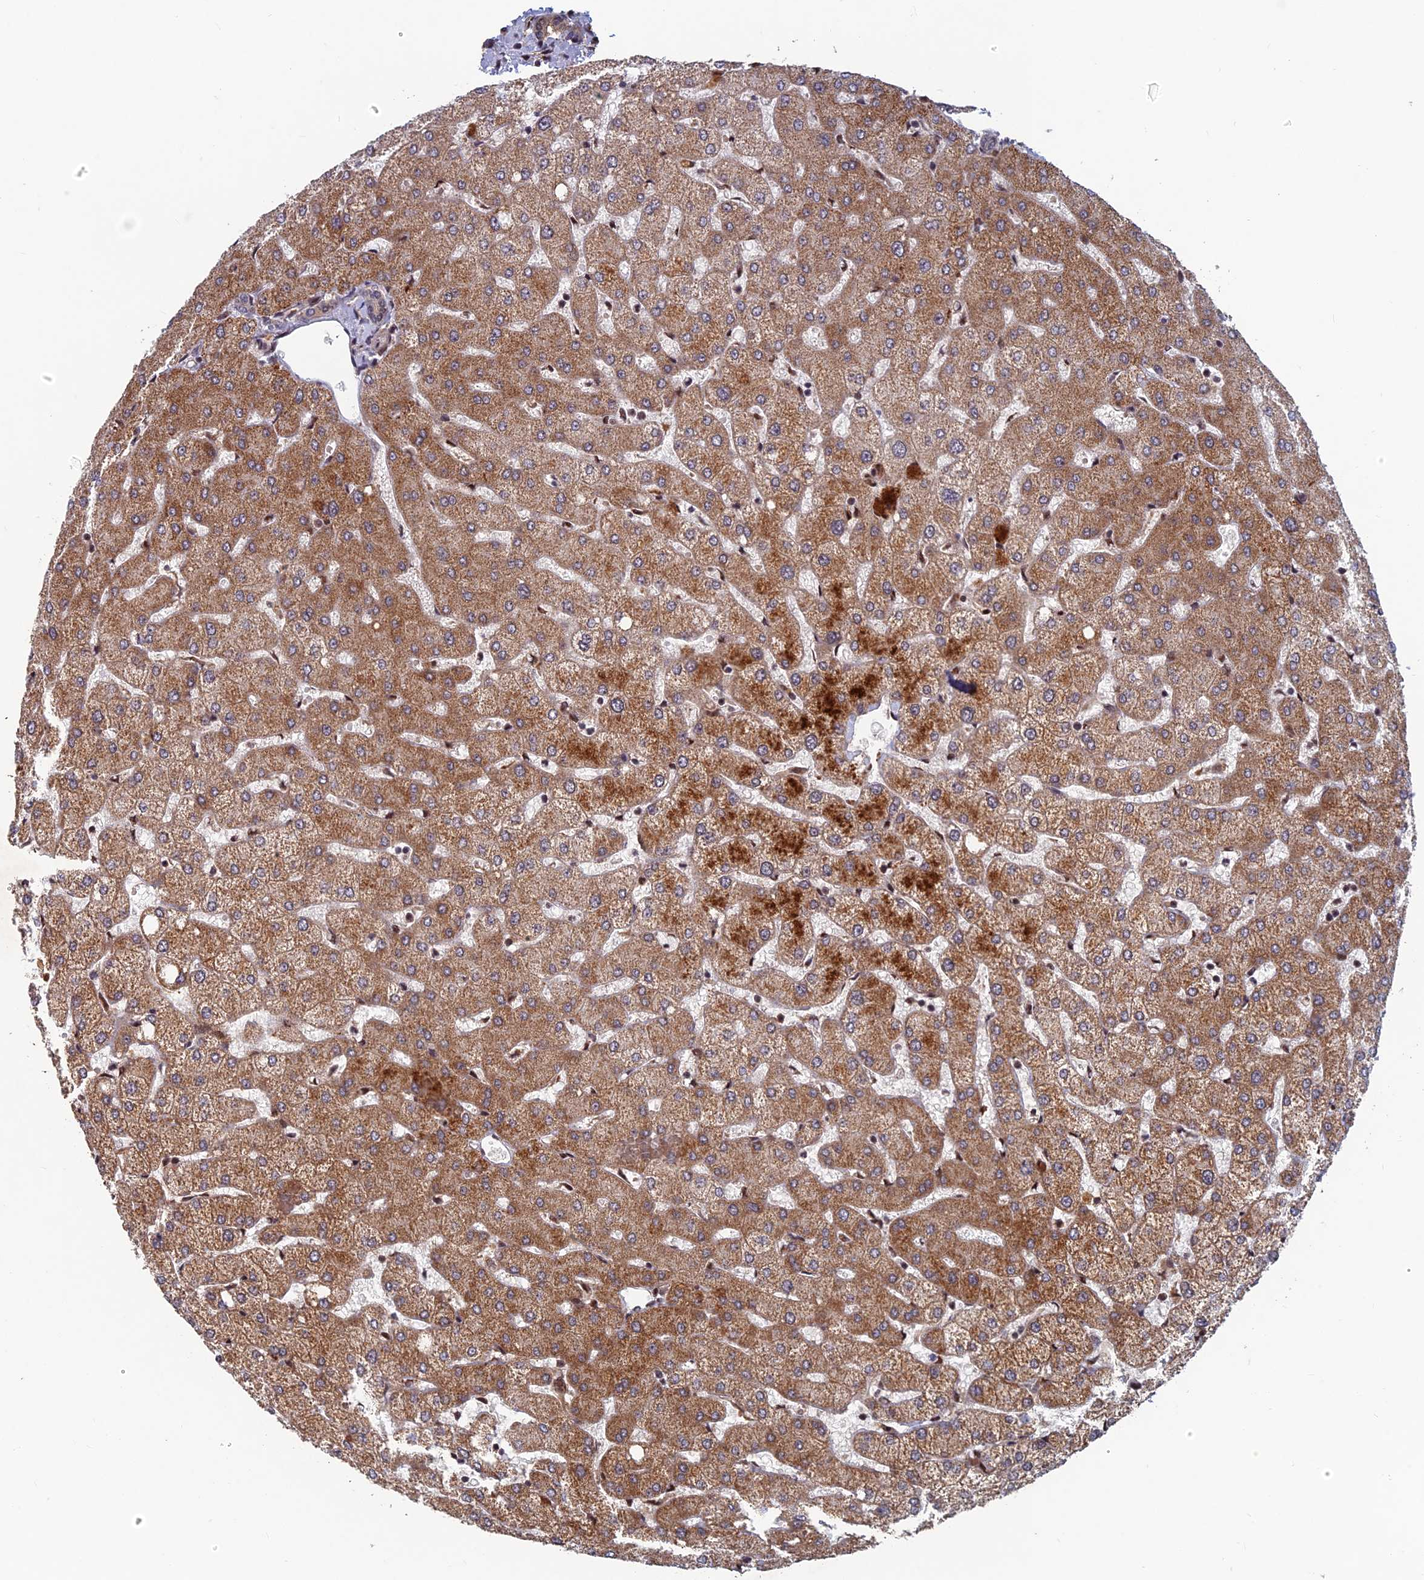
{"staining": {"intensity": "moderate", "quantity": "25%-75%", "location": "cytoplasmic/membranous"}, "tissue": "liver", "cell_type": "Cholangiocytes", "image_type": "normal", "snomed": [{"axis": "morphology", "description": "Normal tissue, NOS"}, {"axis": "topography", "description": "Liver"}], "caption": "Liver stained with immunohistochemistry (IHC) reveals moderate cytoplasmic/membranous expression in about 25%-75% of cholangiocytes.", "gene": "FAM53C", "patient": {"sex": "female", "age": 54}}